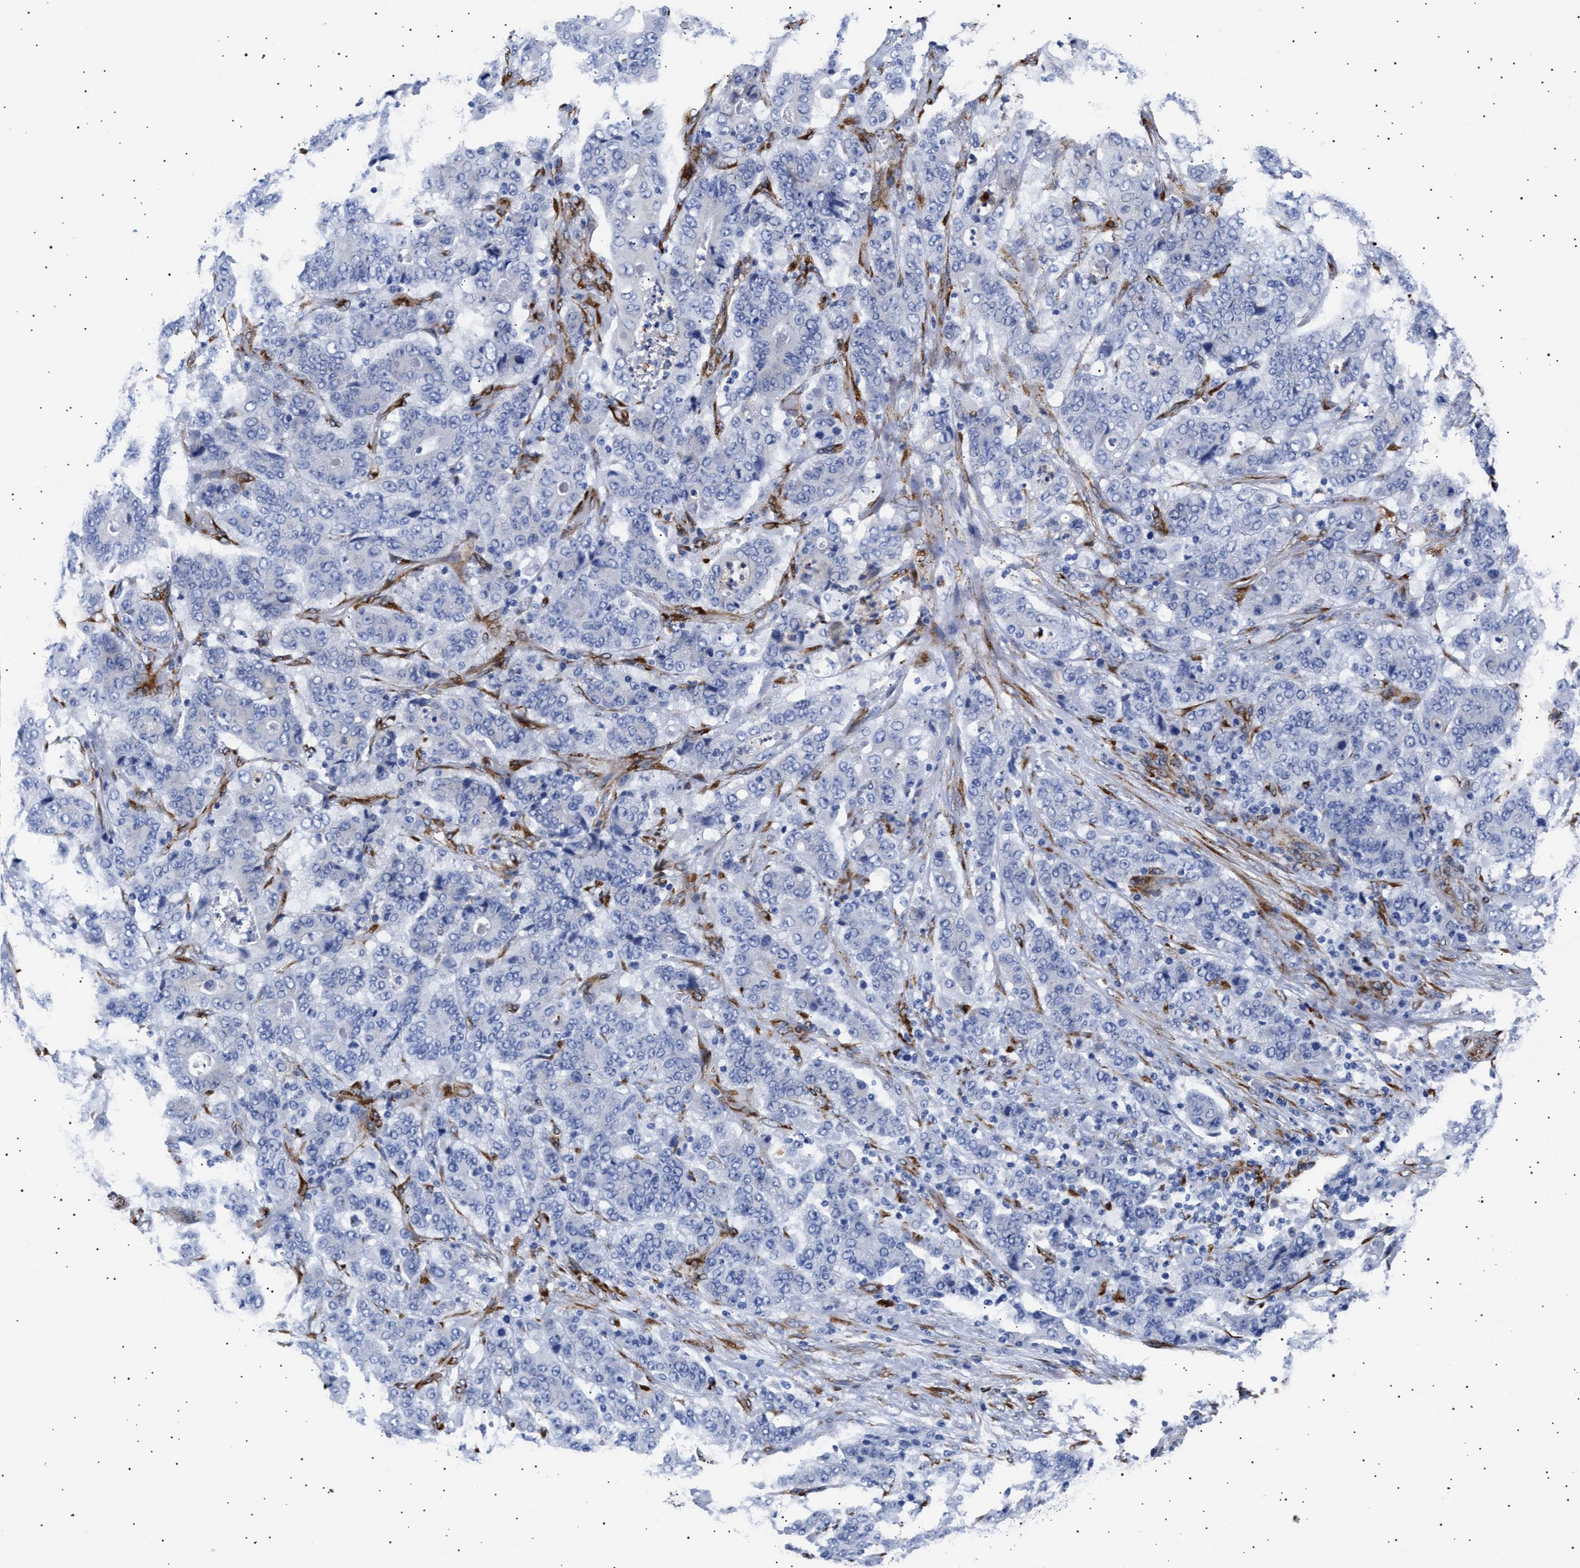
{"staining": {"intensity": "negative", "quantity": "none", "location": "none"}, "tissue": "stomach cancer", "cell_type": "Tumor cells", "image_type": "cancer", "snomed": [{"axis": "morphology", "description": "Adenocarcinoma, NOS"}, {"axis": "topography", "description": "Stomach"}], "caption": "Stomach cancer was stained to show a protein in brown. There is no significant staining in tumor cells.", "gene": "HEMGN", "patient": {"sex": "female", "age": 73}}